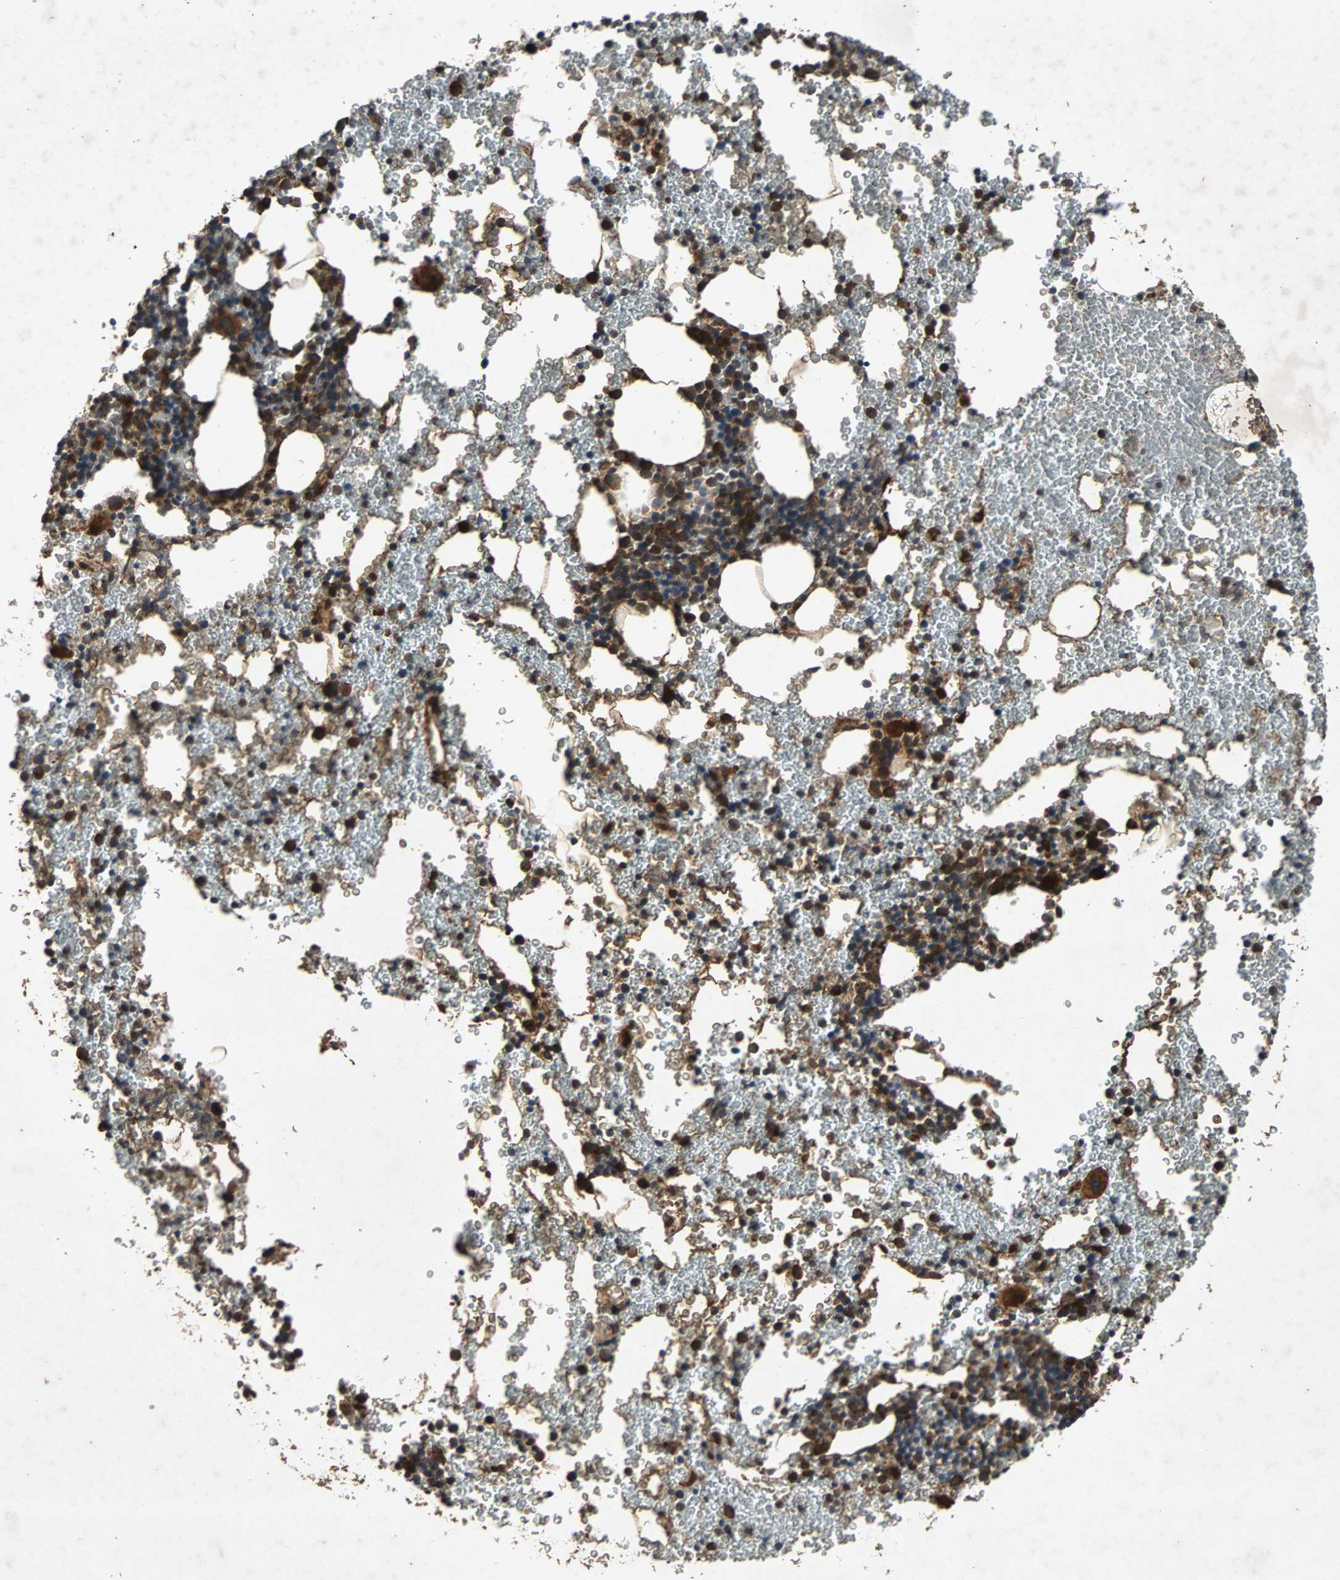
{"staining": {"intensity": "strong", "quantity": "25%-75%", "location": "cytoplasmic/membranous,nuclear"}, "tissue": "bone marrow", "cell_type": "Hematopoietic cells", "image_type": "normal", "snomed": [{"axis": "morphology", "description": "Normal tissue, NOS"}, {"axis": "morphology", "description": "Inflammation, NOS"}, {"axis": "topography", "description": "Bone marrow"}], "caption": "IHC of benign bone marrow exhibits high levels of strong cytoplasmic/membranous,nuclear expression in about 25%-75% of hematopoietic cells.", "gene": "USP31", "patient": {"sex": "male", "age": 22}}